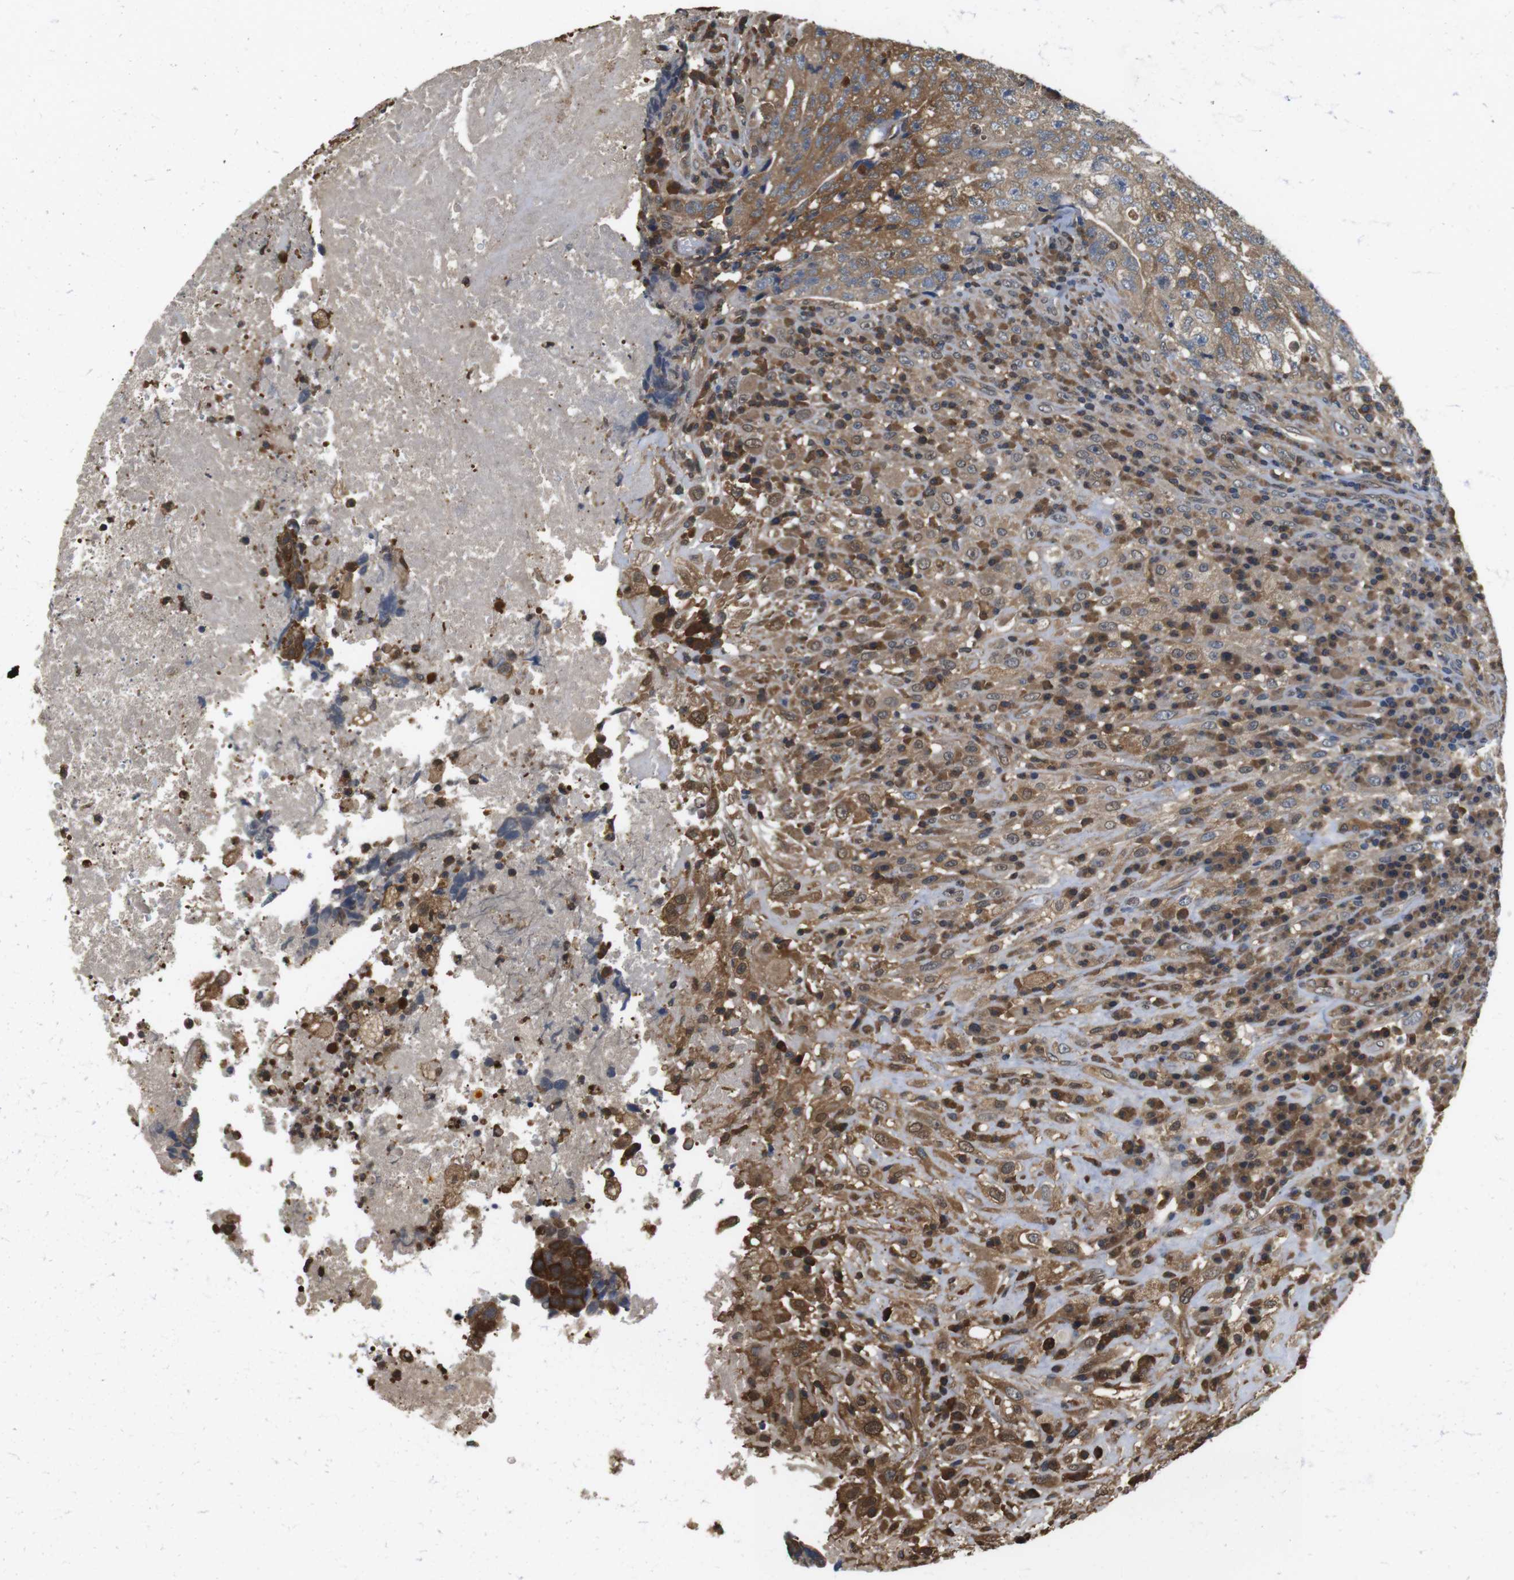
{"staining": {"intensity": "moderate", "quantity": ">75%", "location": "cytoplasmic/membranous,nuclear"}, "tissue": "testis cancer", "cell_type": "Tumor cells", "image_type": "cancer", "snomed": [{"axis": "morphology", "description": "Necrosis, NOS"}, {"axis": "morphology", "description": "Carcinoma, Embryonal, NOS"}, {"axis": "topography", "description": "Testis"}], "caption": "Immunohistochemical staining of testis cancer shows medium levels of moderate cytoplasmic/membranous and nuclear staining in about >75% of tumor cells. The protein of interest is stained brown, and the nuclei are stained in blue (DAB (3,3'-diaminobenzidine) IHC with brightfield microscopy, high magnification).", "gene": "LDHA", "patient": {"sex": "male", "age": 19}}